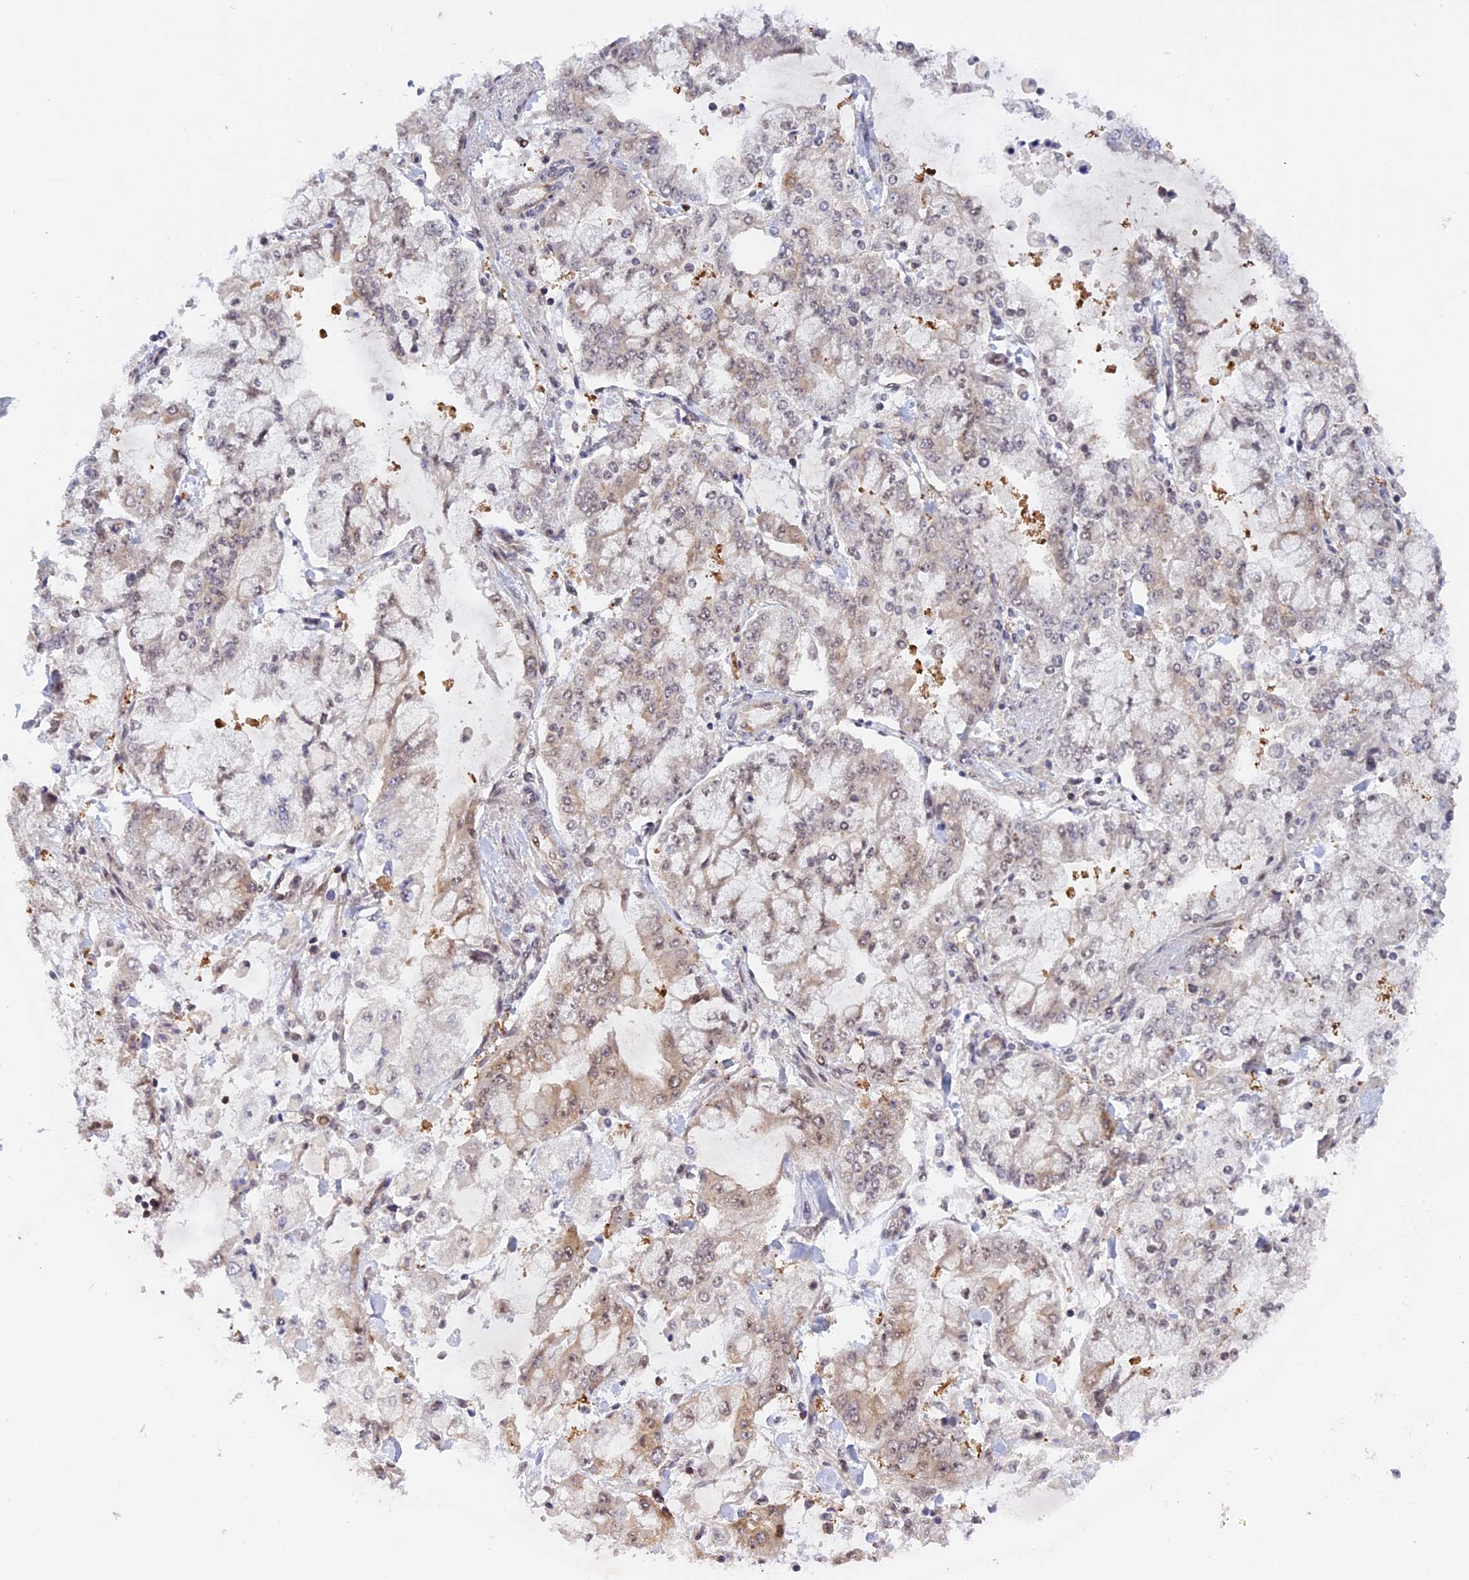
{"staining": {"intensity": "negative", "quantity": "none", "location": "none"}, "tissue": "stomach cancer", "cell_type": "Tumor cells", "image_type": "cancer", "snomed": [{"axis": "morphology", "description": "Normal tissue, NOS"}, {"axis": "morphology", "description": "Adenocarcinoma, NOS"}, {"axis": "topography", "description": "Stomach, upper"}, {"axis": "topography", "description": "Stomach"}], "caption": "This histopathology image is of stomach cancer (adenocarcinoma) stained with IHC to label a protein in brown with the nuclei are counter-stained blue. There is no positivity in tumor cells. (Brightfield microscopy of DAB (3,3'-diaminobenzidine) IHC at high magnification).", "gene": "ZNF428", "patient": {"sex": "male", "age": 76}}